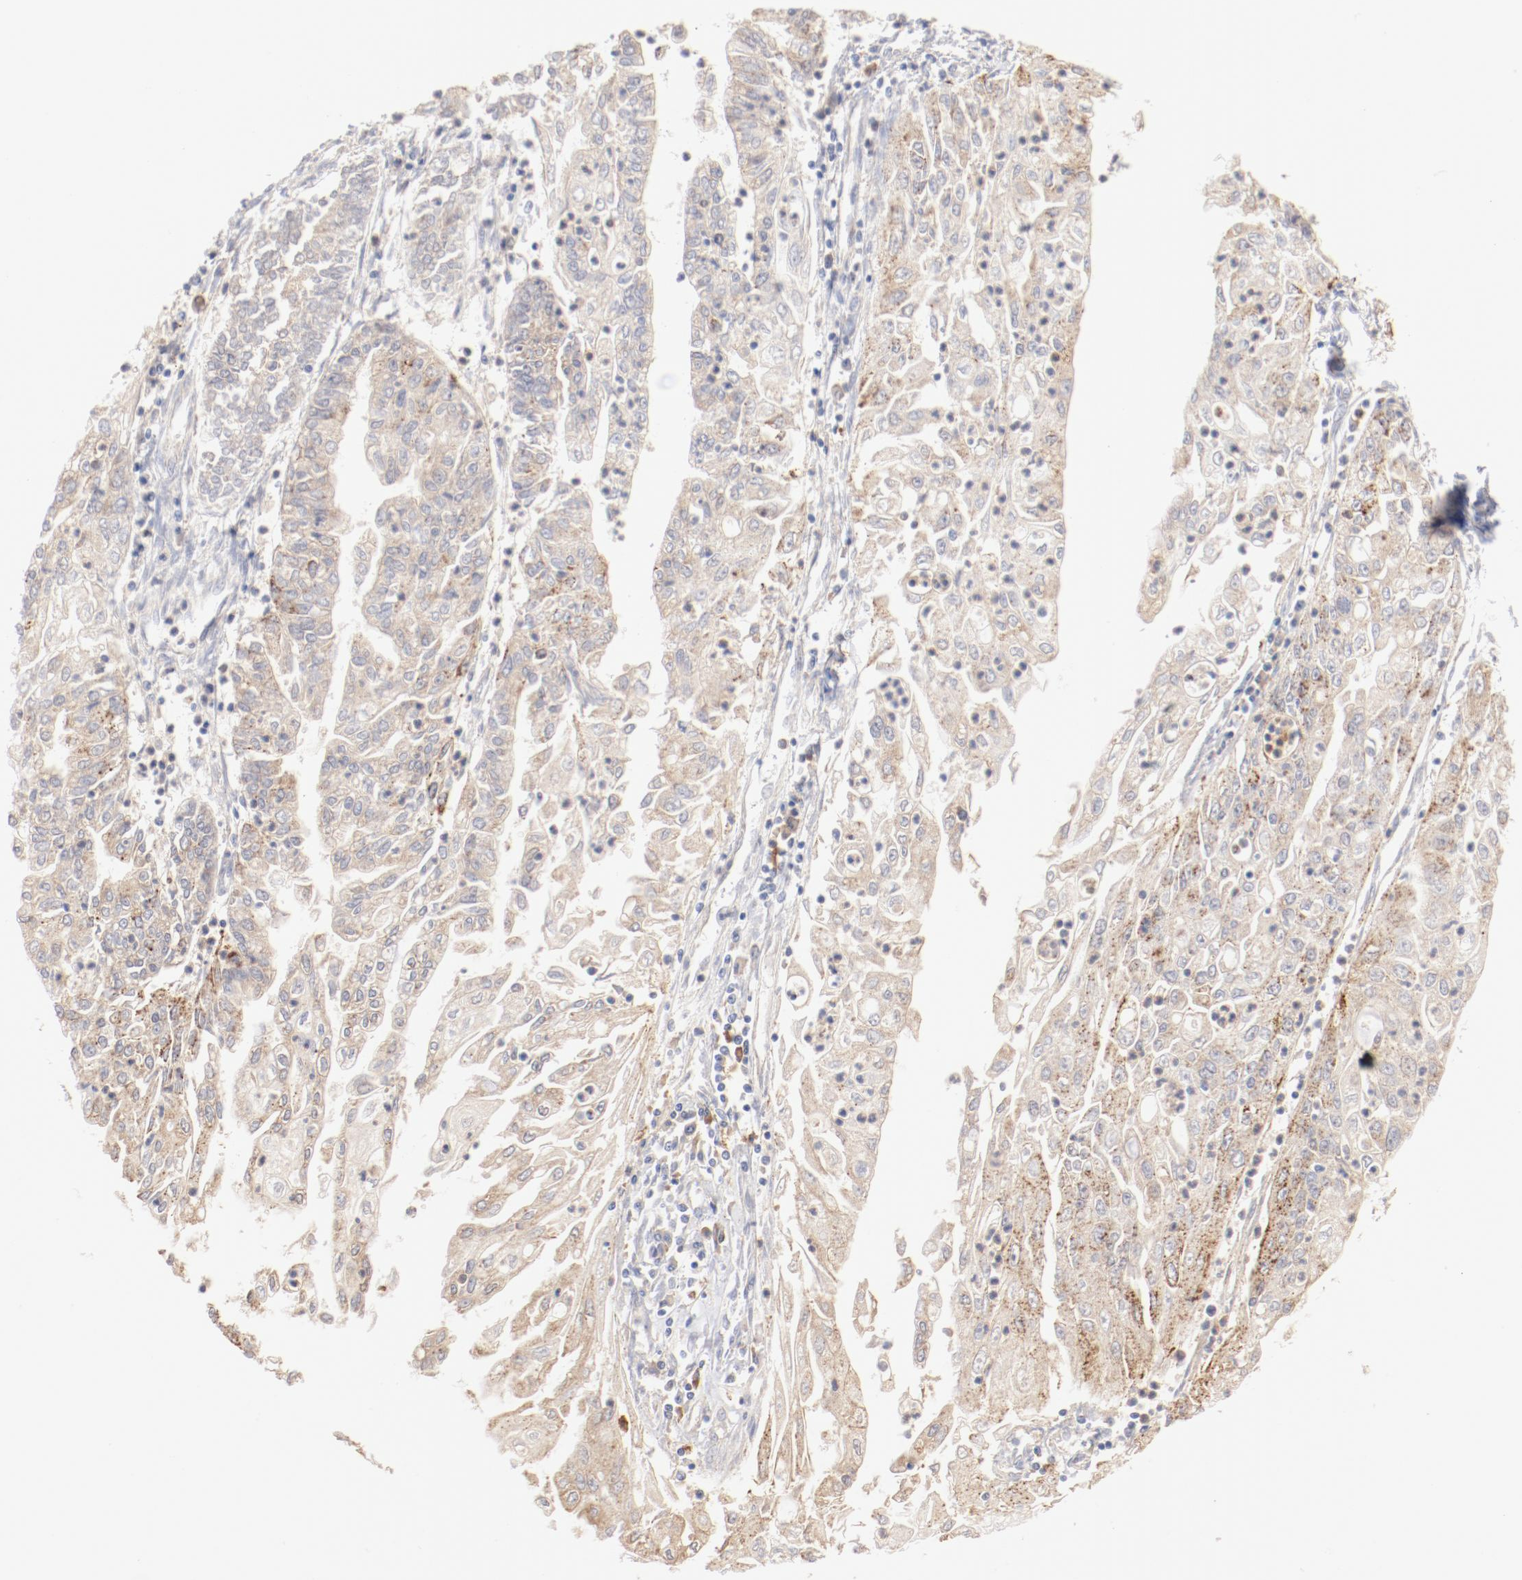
{"staining": {"intensity": "negative", "quantity": "none", "location": "none"}, "tissue": "endometrial cancer", "cell_type": "Tumor cells", "image_type": "cancer", "snomed": [{"axis": "morphology", "description": "Adenocarcinoma, NOS"}, {"axis": "topography", "description": "Endometrium"}], "caption": "The micrograph exhibits no significant staining in tumor cells of endometrial cancer. The staining is performed using DAB (3,3'-diaminobenzidine) brown chromogen with nuclei counter-stained in using hematoxylin.", "gene": "CTSH", "patient": {"sex": "female", "age": 75}}